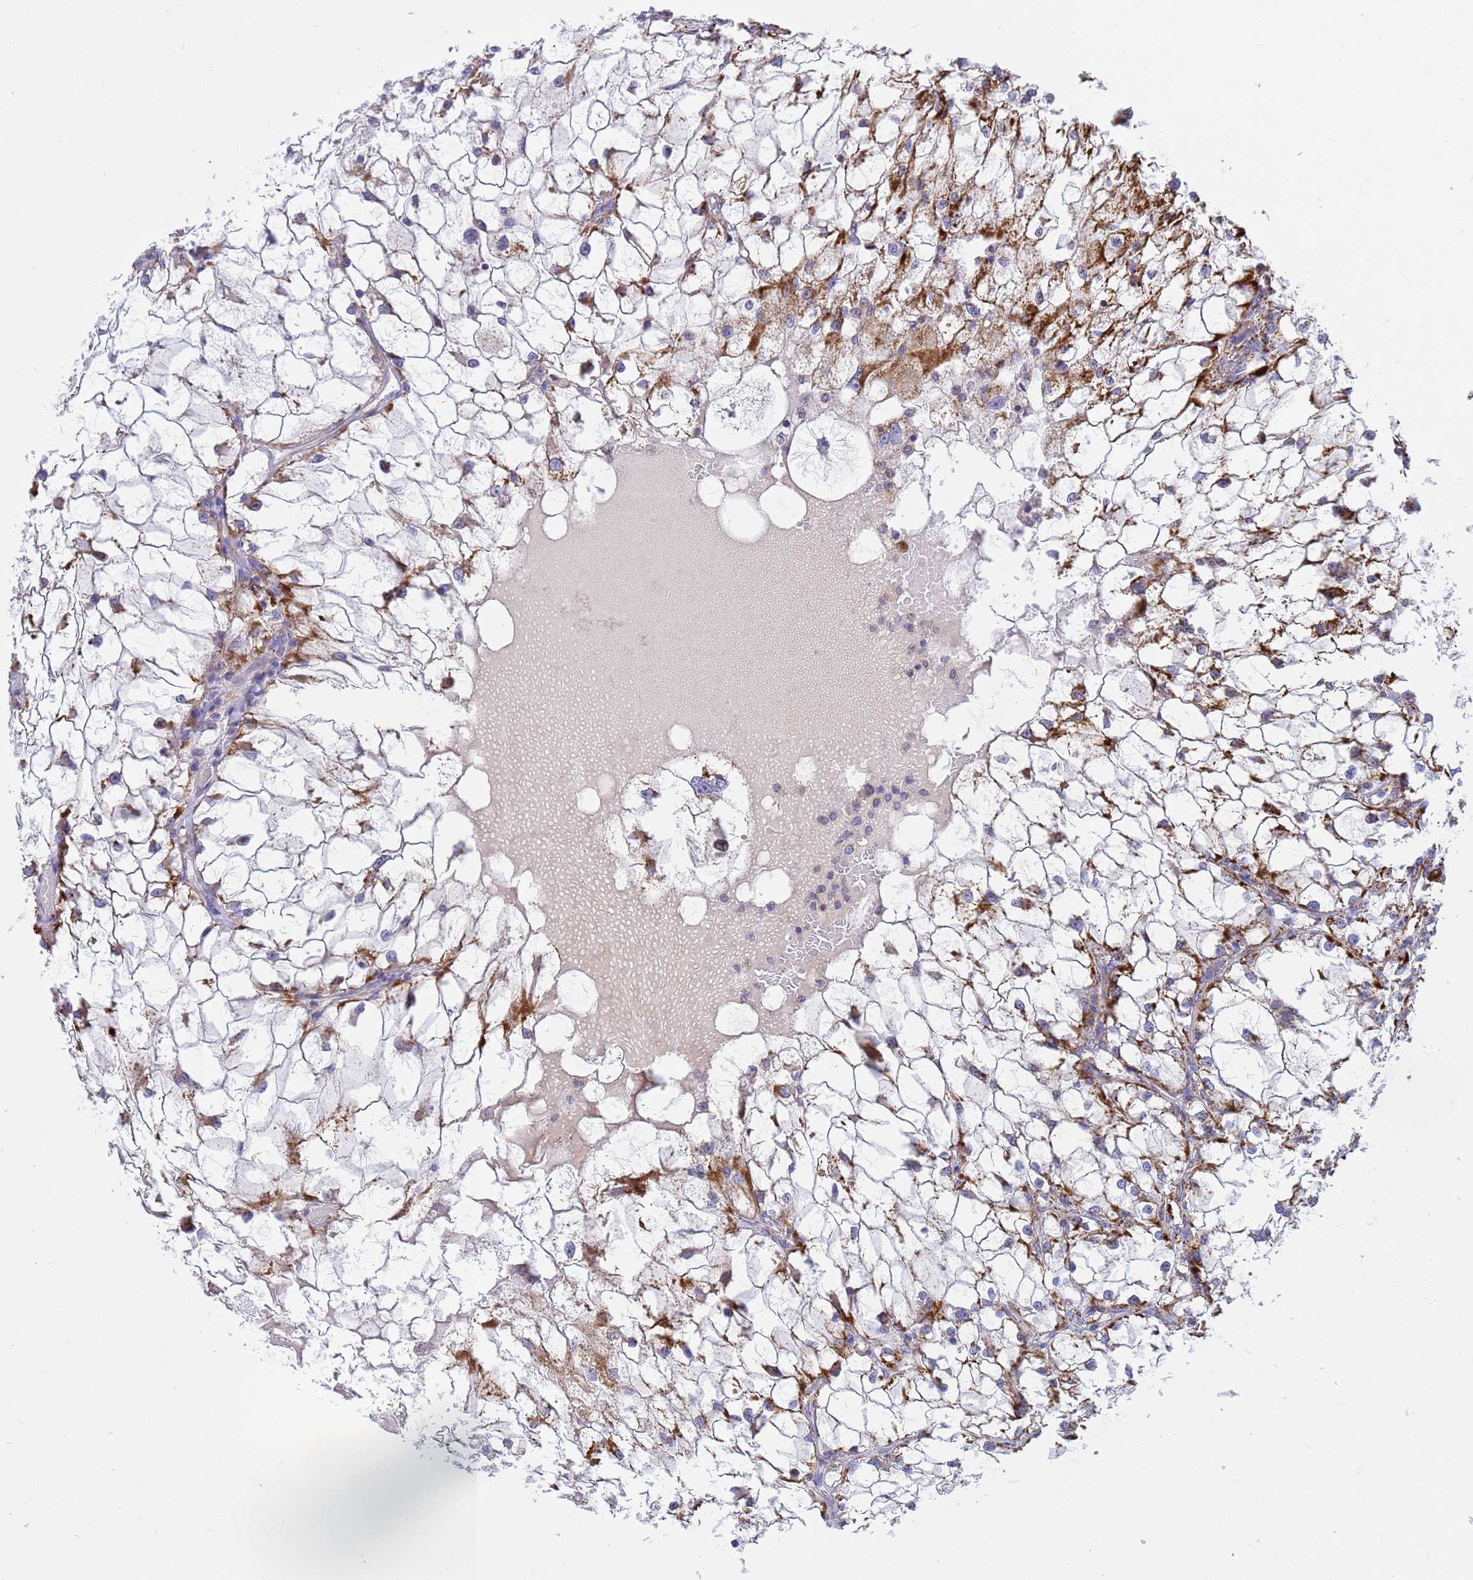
{"staining": {"intensity": "moderate", "quantity": "25%-75%", "location": "cytoplasmic/membranous"}, "tissue": "renal cancer", "cell_type": "Tumor cells", "image_type": "cancer", "snomed": [{"axis": "morphology", "description": "Adenocarcinoma, NOS"}, {"axis": "topography", "description": "Kidney"}], "caption": "Immunohistochemistry (DAB (3,3'-diaminobenzidine)) staining of human renal adenocarcinoma demonstrates moderate cytoplasmic/membranous protein expression in about 25%-75% of tumor cells. (IHC, brightfield microscopy, high magnification).", "gene": "TUBGCP3", "patient": {"sex": "female", "age": 69}}